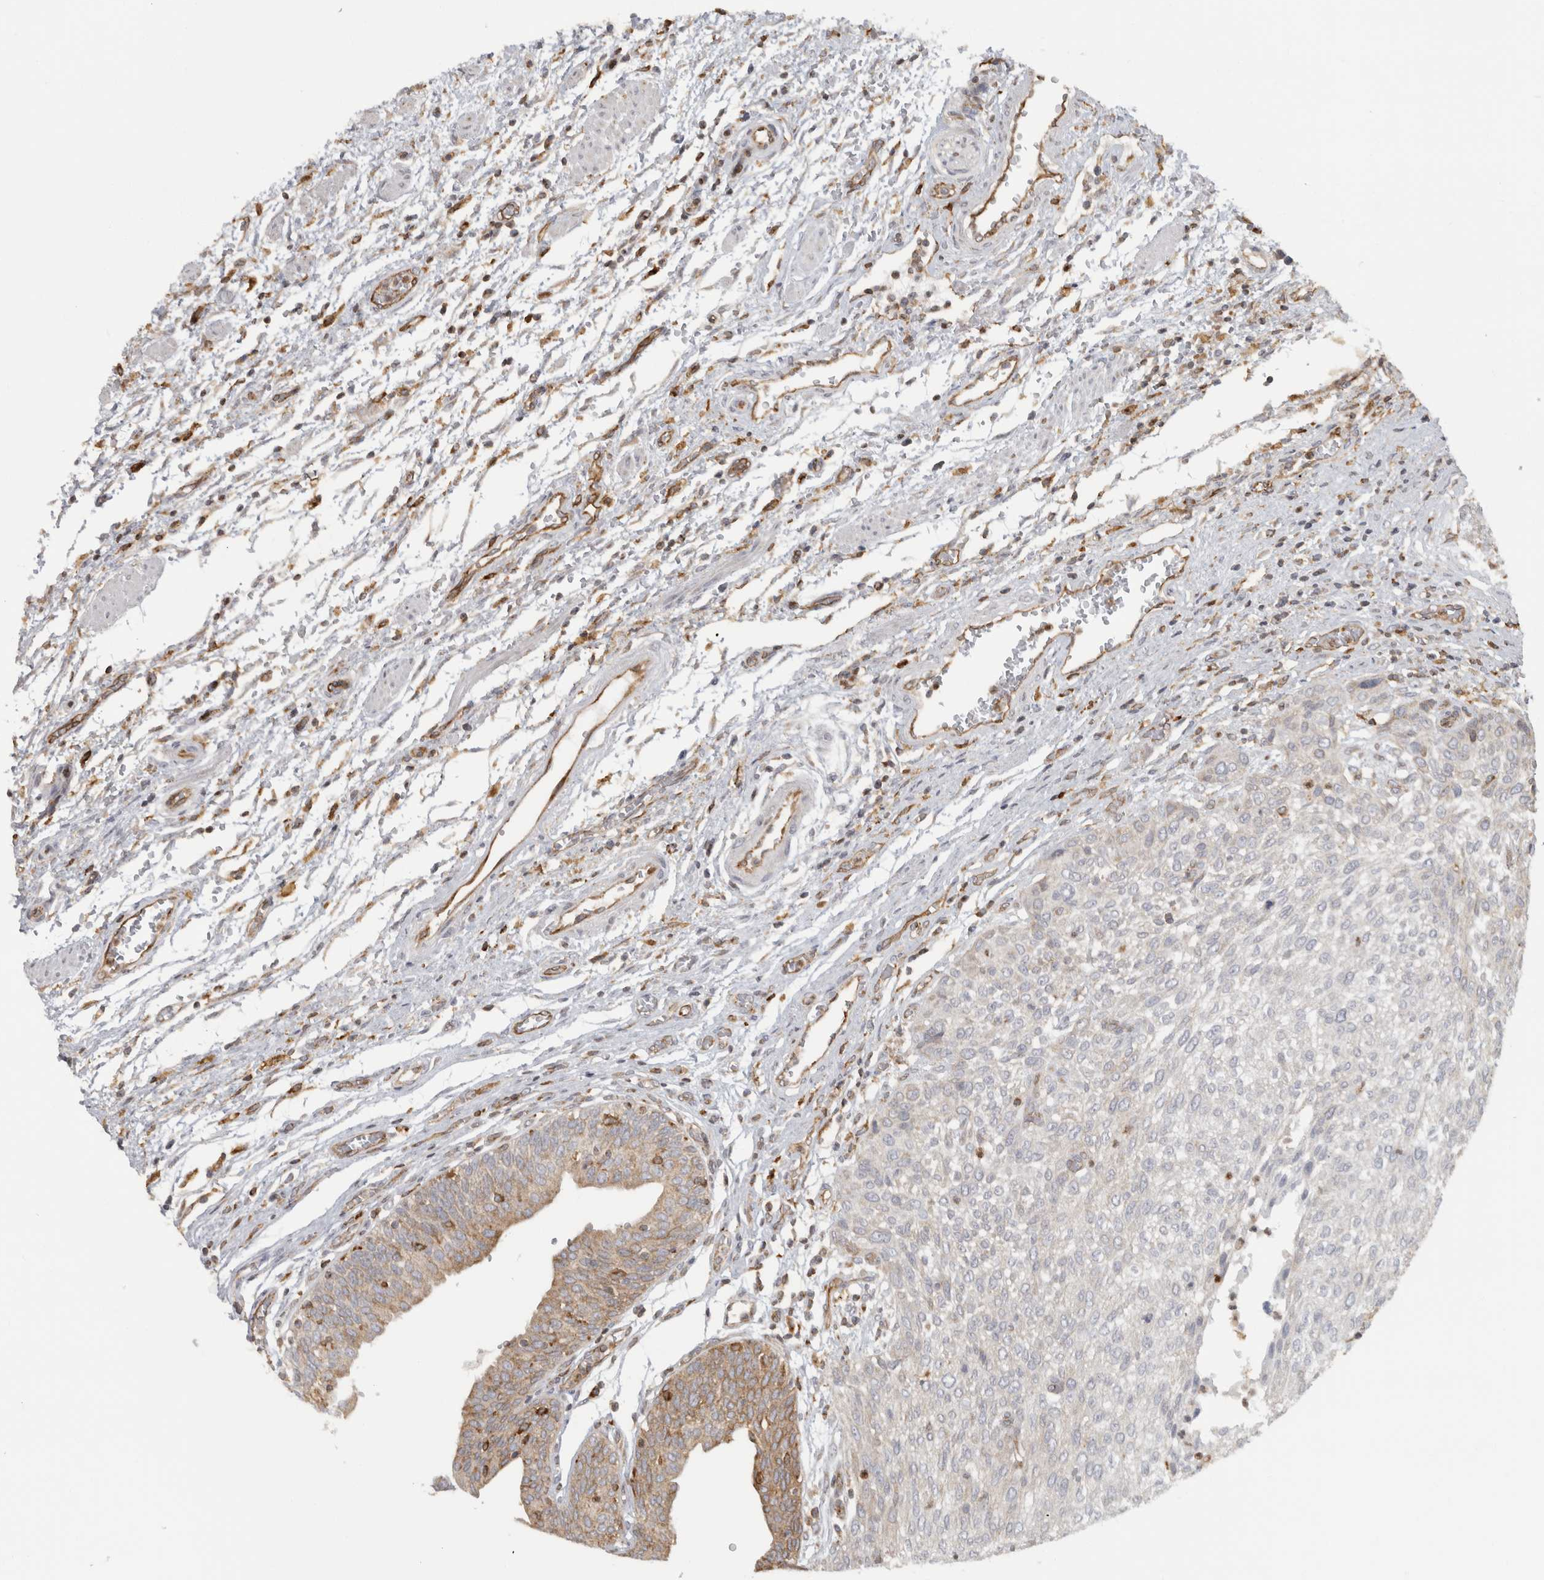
{"staining": {"intensity": "negative", "quantity": "none", "location": "none"}, "tissue": "urothelial cancer", "cell_type": "Tumor cells", "image_type": "cancer", "snomed": [{"axis": "morphology", "description": "Urothelial carcinoma, Low grade"}, {"axis": "morphology", "description": "Urothelial carcinoma, High grade"}, {"axis": "topography", "description": "Urinary bladder"}], "caption": "An immunohistochemistry image of urothelial cancer is shown. There is no staining in tumor cells of urothelial cancer.", "gene": "HLA-E", "patient": {"sex": "male", "age": 35}}